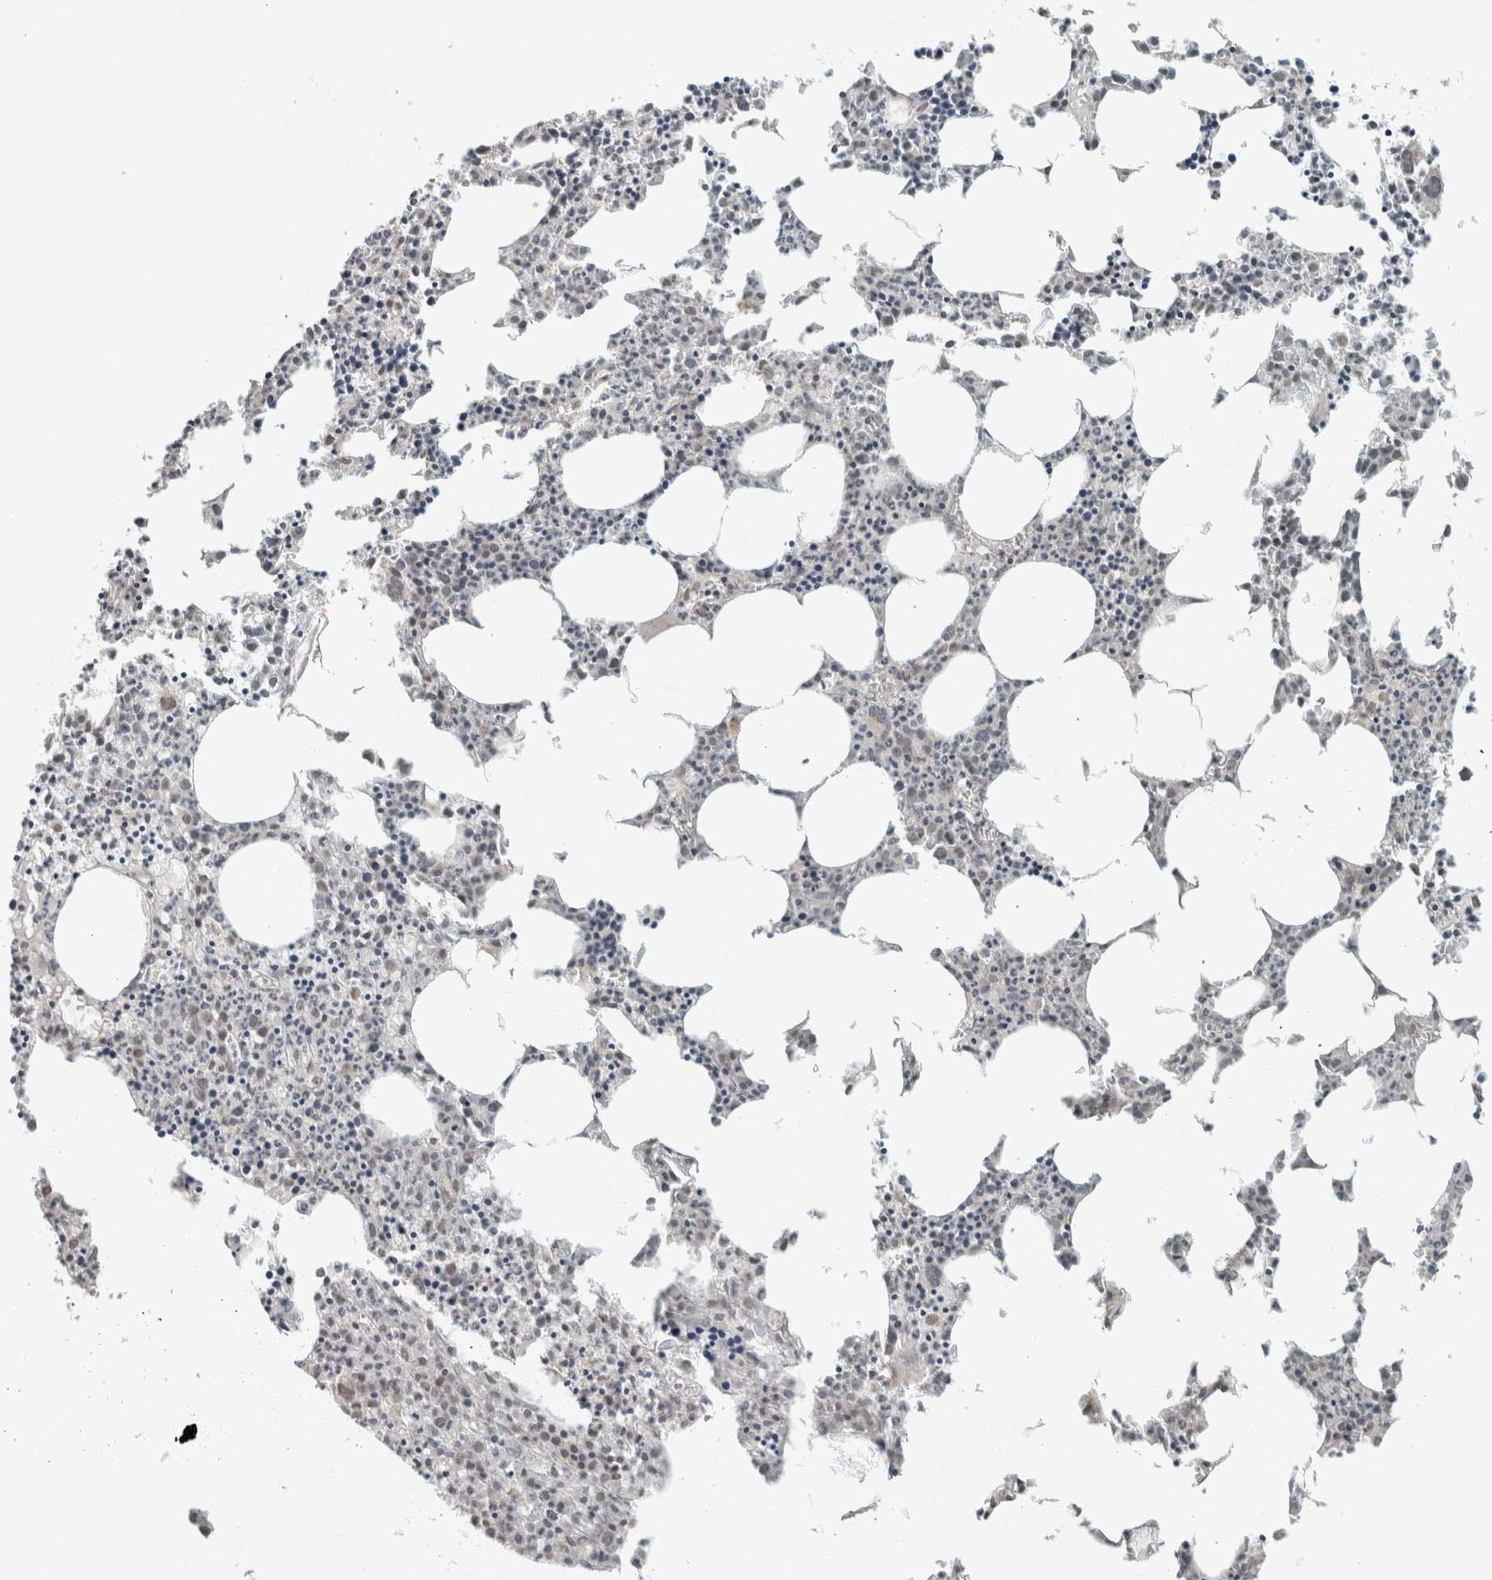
{"staining": {"intensity": "weak", "quantity": "<25%", "location": "nuclear"}, "tissue": "bone marrow", "cell_type": "Hematopoietic cells", "image_type": "normal", "snomed": [{"axis": "morphology", "description": "Normal tissue, NOS"}, {"axis": "morphology", "description": "Inflammation, NOS"}, {"axis": "topography", "description": "Bone marrow"}], "caption": "Immunohistochemical staining of benign human bone marrow exhibits no significant expression in hematopoietic cells. (DAB immunohistochemistry, high magnification).", "gene": "TRIT1", "patient": {"sex": "female", "age": 62}}